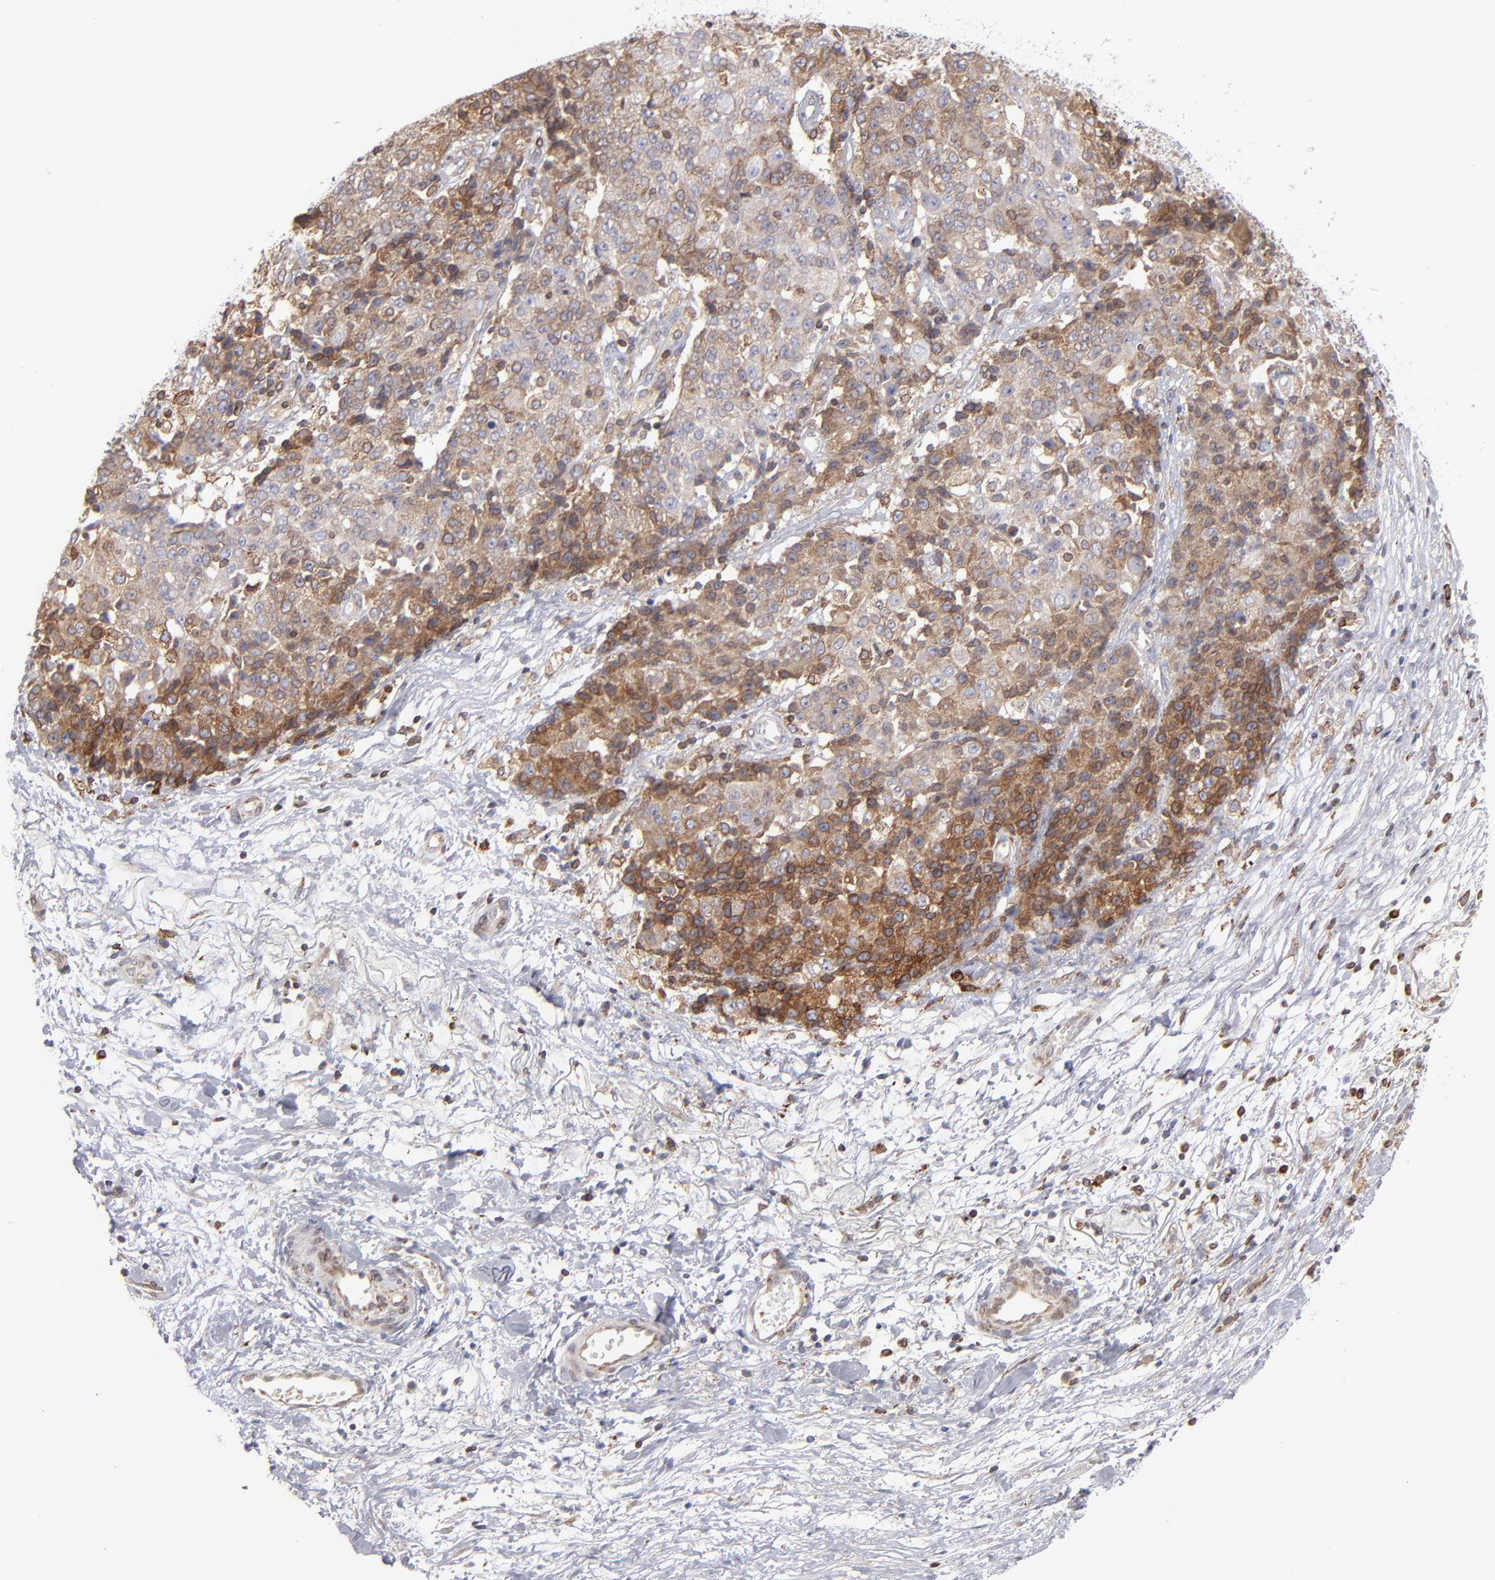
{"staining": {"intensity": "weak", "quantity": ">75%", "location": "cytoplasmic/membranous"}, "tissue": "ovarian cancer", "cell_type": "Tumor cells", "image_type": "cancer", "snomed": [{"axis": "morphology", "description": "Carcinoma, endometroid"}, {"axis": "topography", "description": "Ovary"}], "caption": "Endometroid carcinoma (ovarian) was stained to show a protein in brown. There is low levels of weak cytoplasmic/membranous expression in about >75% of tumor cells. (brown staining indicates protein expression, while blue staining denotes nuclei).", "gene": "TMX1", "patient": {"sex": "female", "age": 42}}